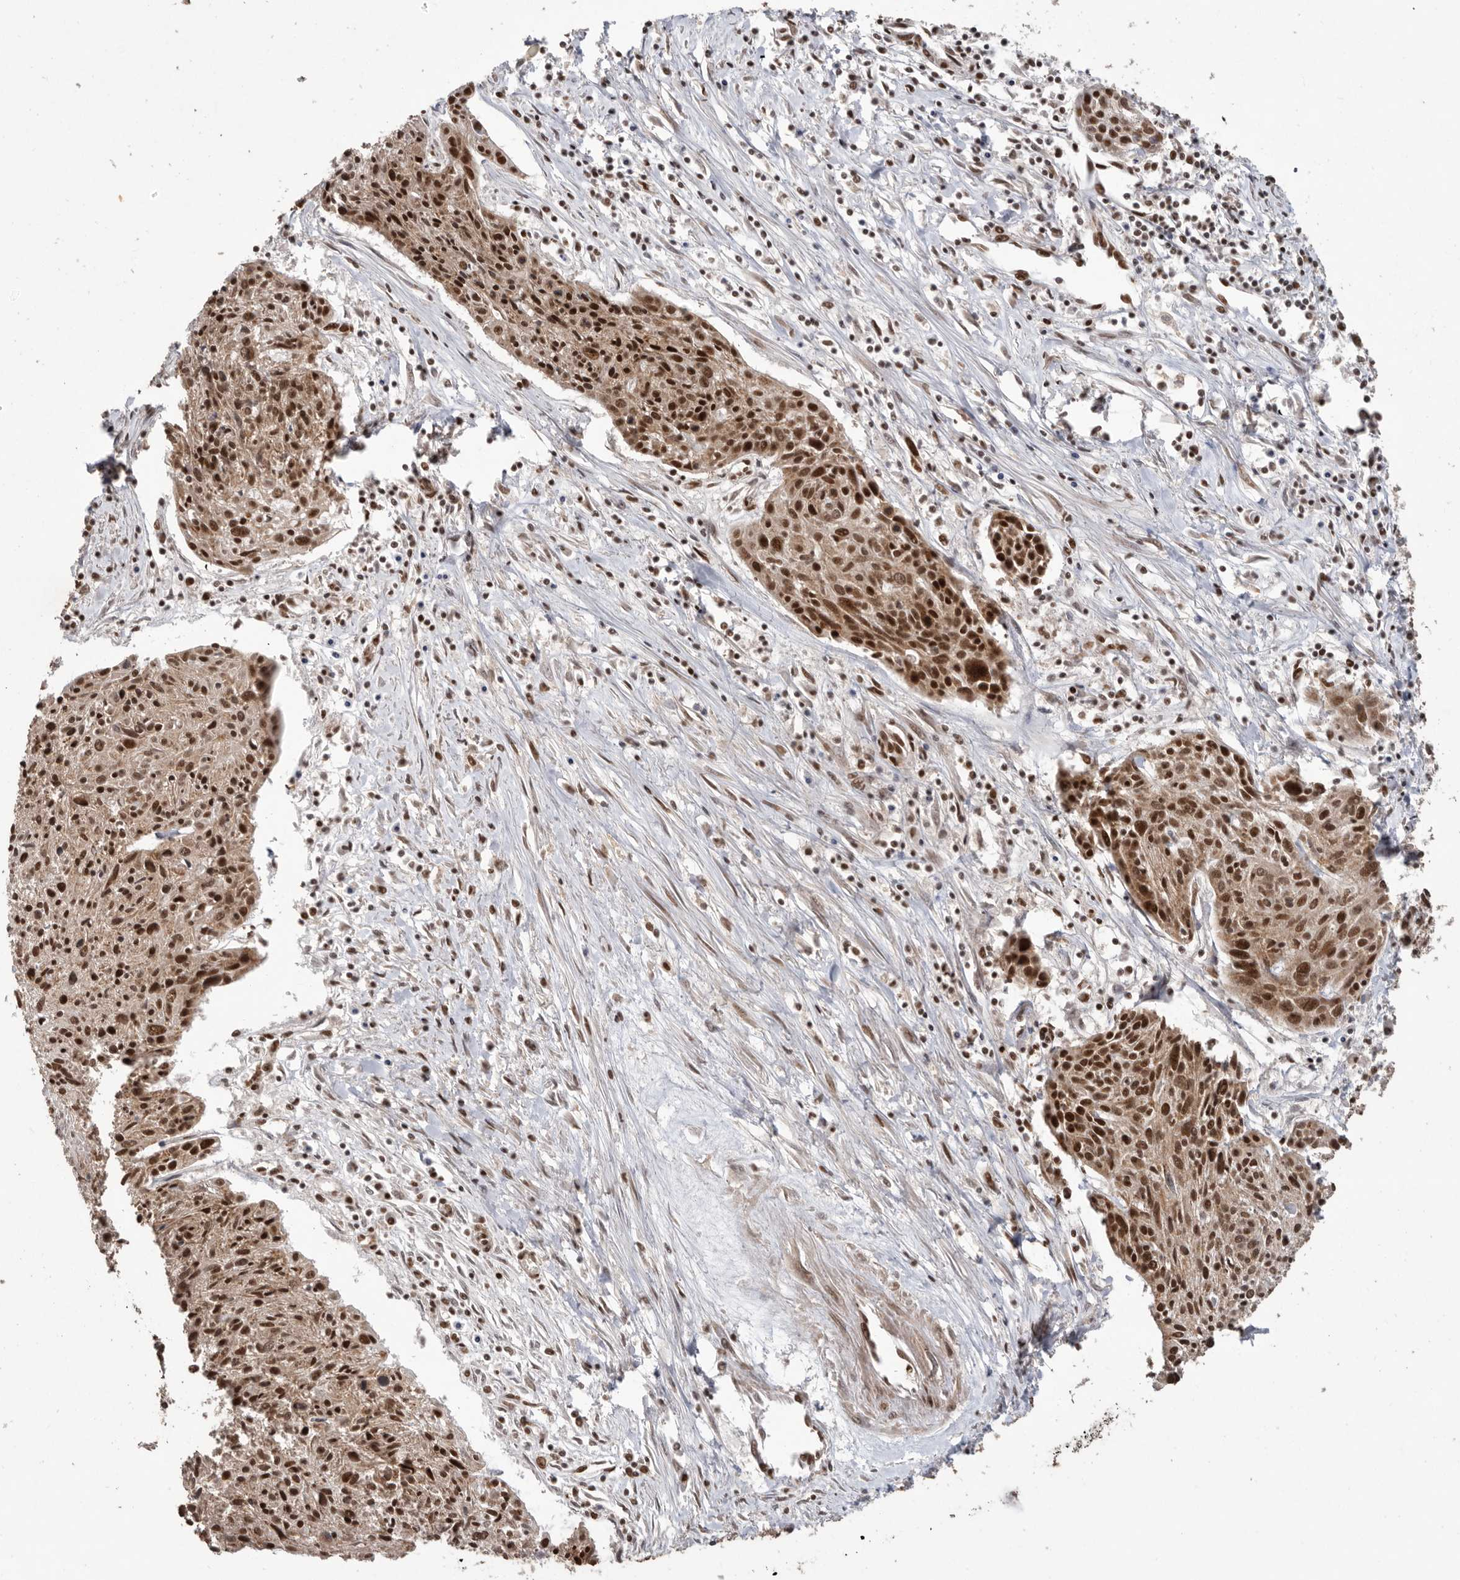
{"staining": {"intensity": "strong", "quantity": ">75%", "location": "nuclear"}, "tissue": "cervical cancer", "cell_type": "Tumor cells", "image_type": "cancer", "snomed": [{"axis": "morphology", "description": "Squamous cell carcinoma, NOS"}, {"axis": "topography", "description": "Cervix"}], "caption": "Tumor cells exhibit strong nuclear expression in about >75% of cells in cervical cancer (squamous cell carcinoma).", "gene": "PPP1R10", "patient": {"sex": "female", "age": 51}}